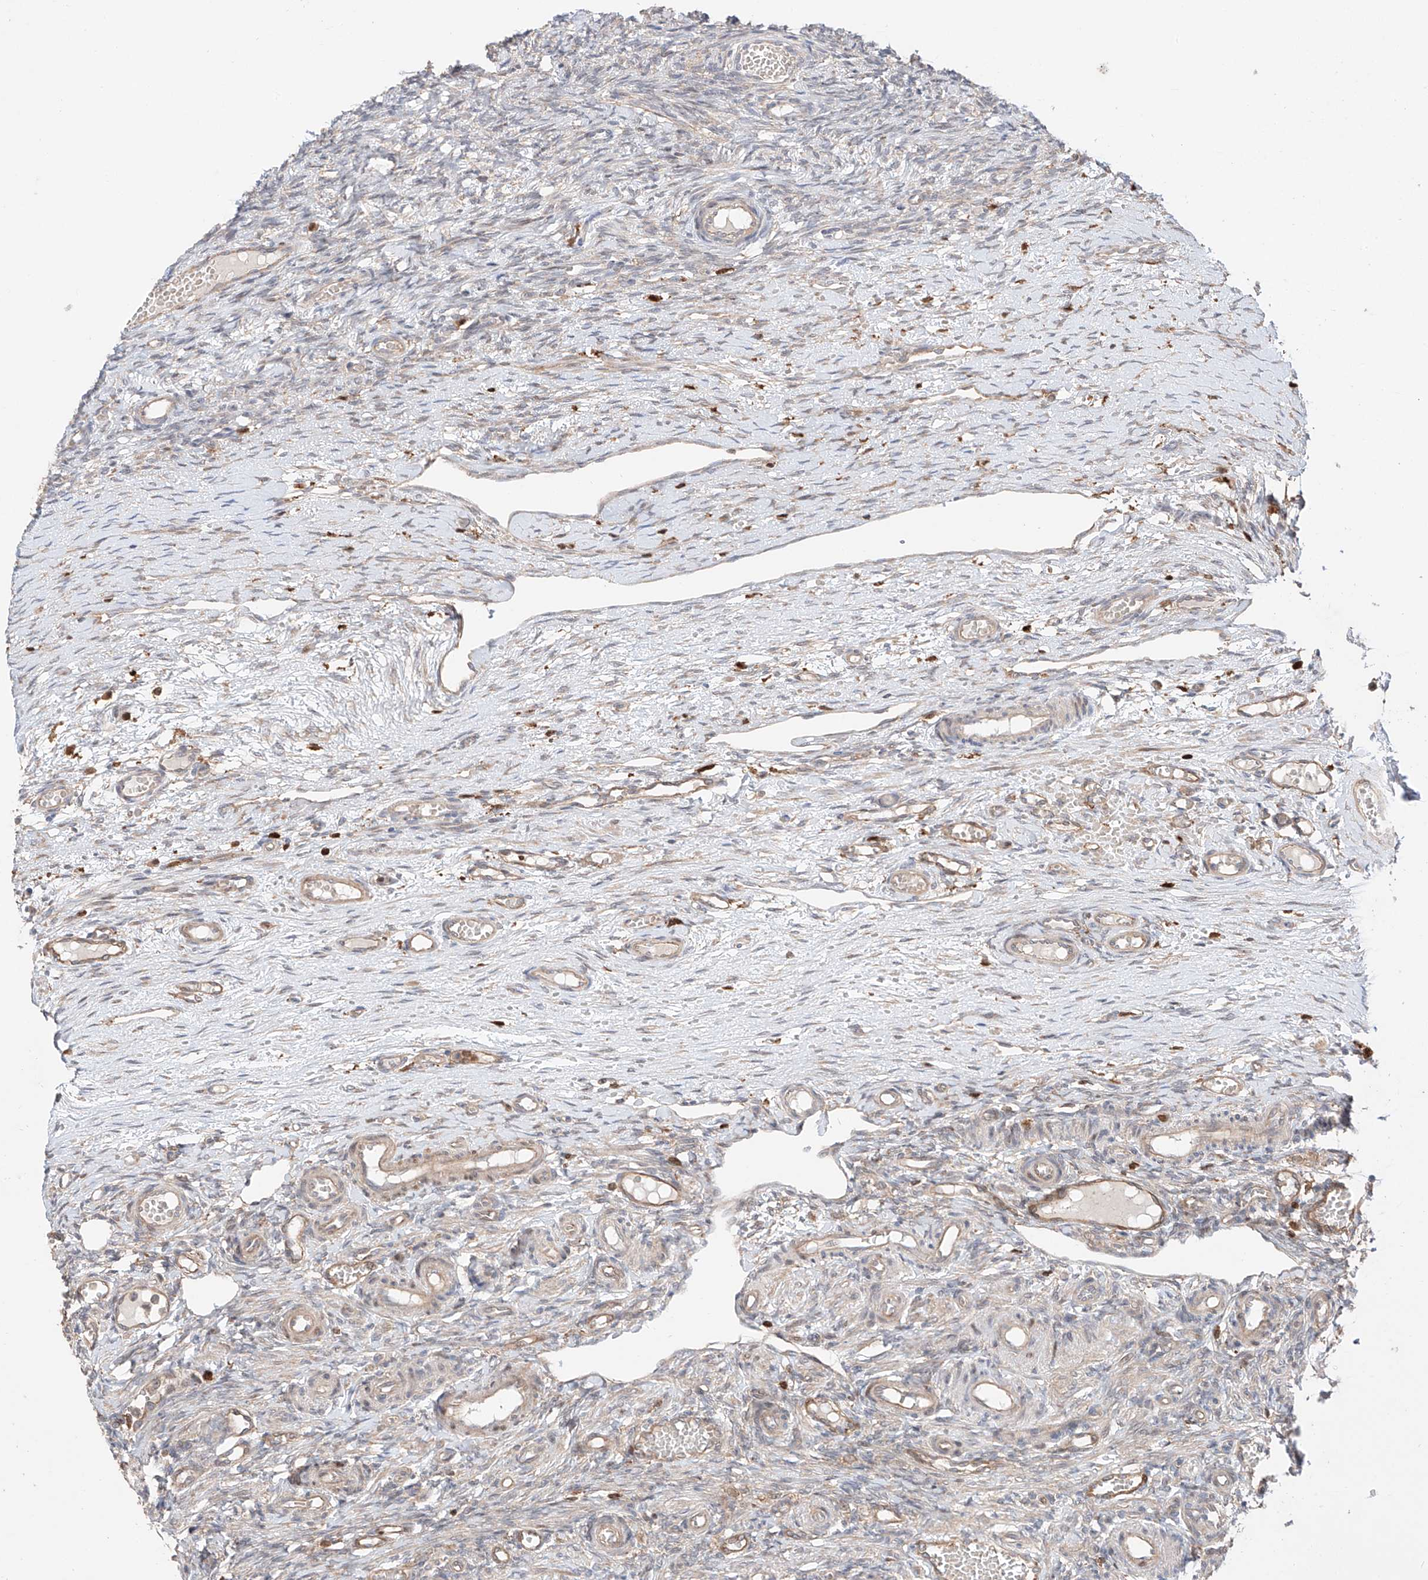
{"staining": {"intensity": "negative", "quantity": "none", "location": "none"}, "tissue": "ovary", "cell_type": "Ovarian stroma cells", "image_type": "normal", "snomed": [{"axis": "morphology", "description": "Adenocarcinoma, NOS"}, {"axis": "topography", "description": "Endometrium"}], "caption": "This image is of benign ovary stained with immunohistochemistry (IHC) to label a protein in brown with the nuclei are counter-stained blue. There is no expression in ovarian stroma cells. (DAB (3,3'-diaminobenzidine) IHC with hematoxylin counter stain).", "gene": "IGSF22", "patient": {"sex": "female", "age": 32}}